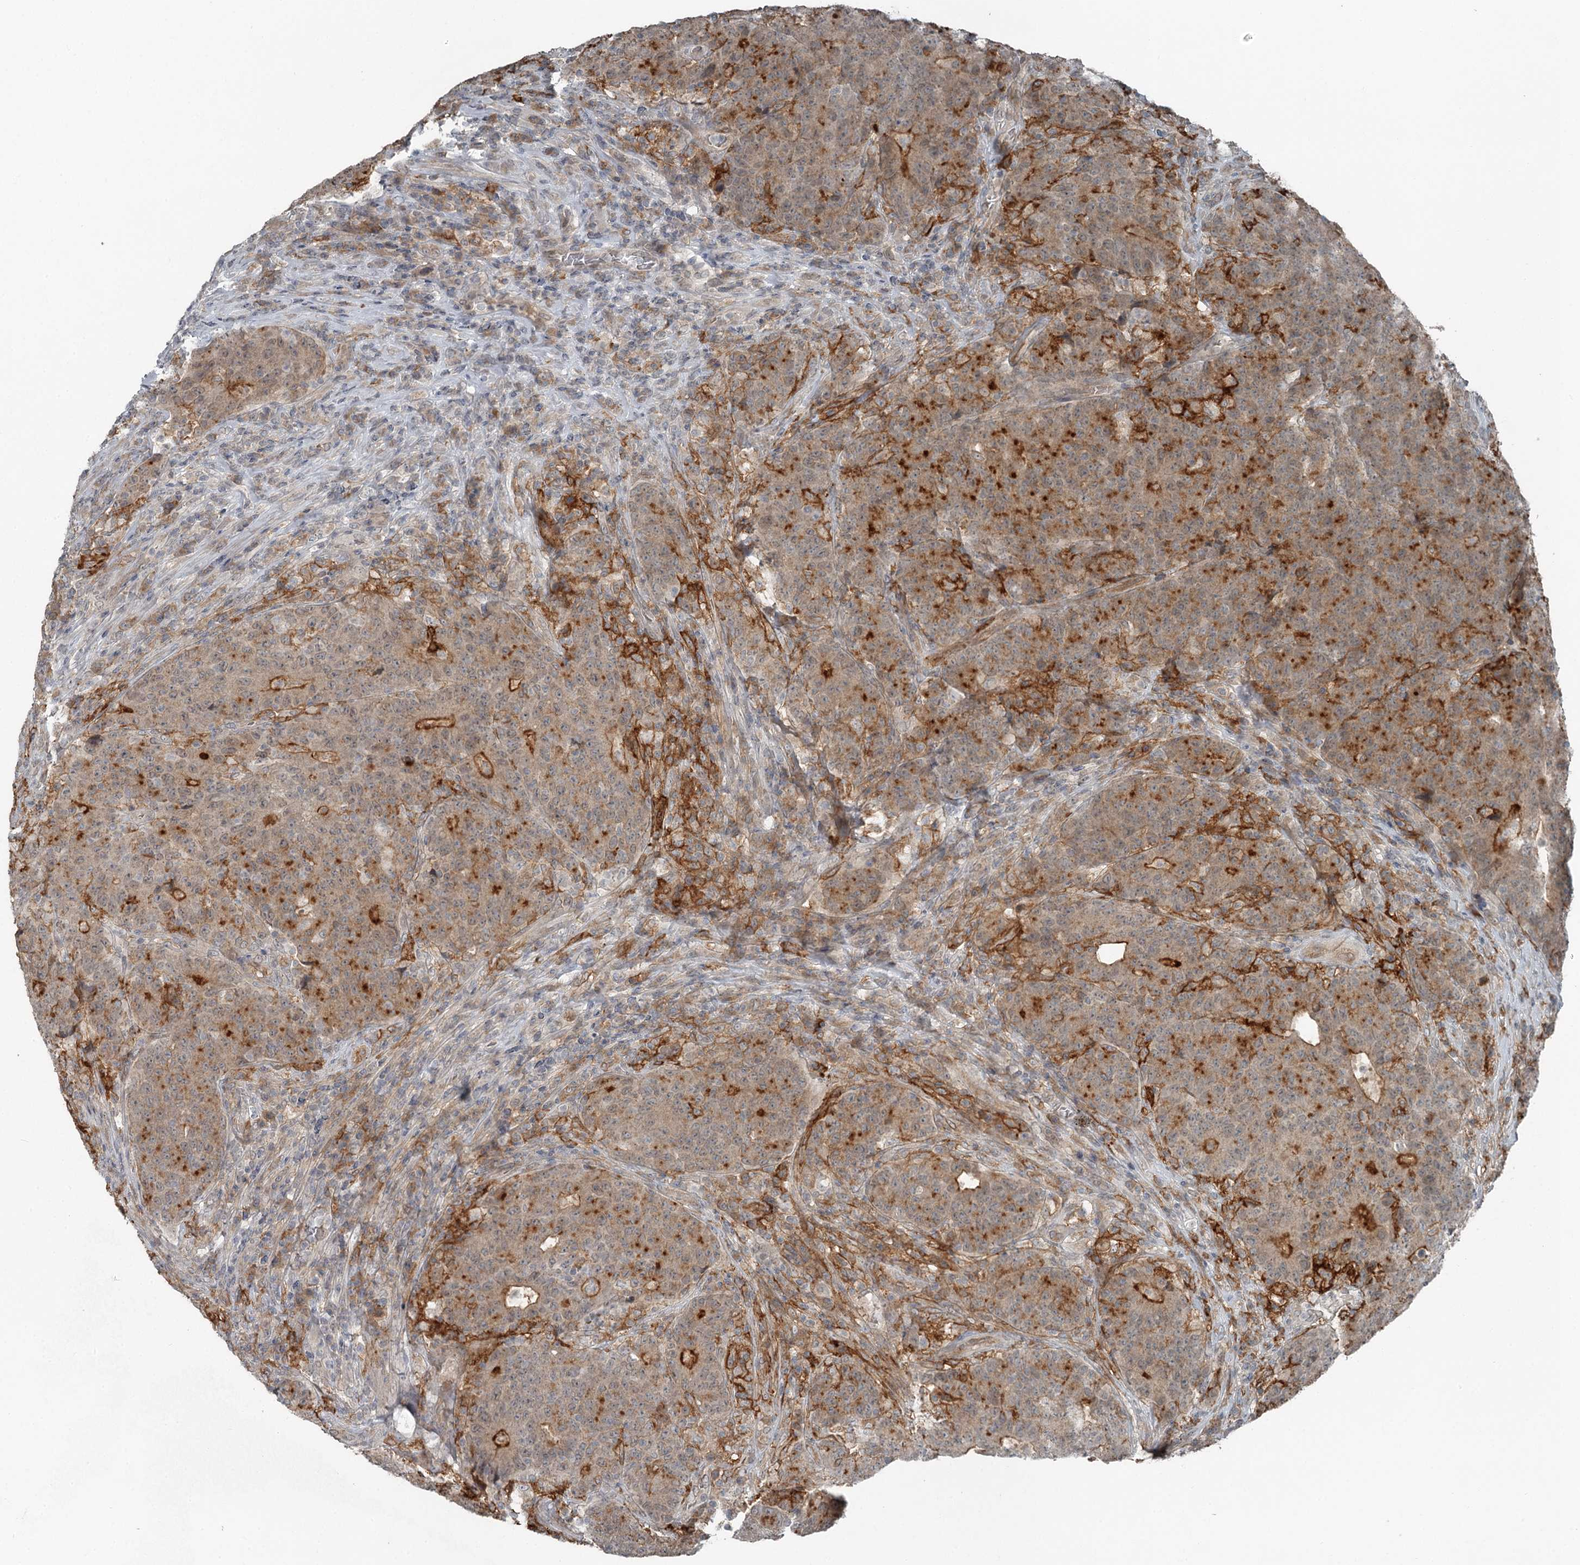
{"staining": {"intensity": "moderate", "quantity": "25%-75%", "location": "cytoplasmic/membranous"}, "tissue": "colorectal cancer", "cell_type": "Tumor cells", "image_type": "cancer", "snomed": [{"axis": "morphology", "description": "Adenocarcinoma, NOS"}, {"axis": "topography", "description": "Colon"}], "caption": "Brown immunohistochemical staining in adenocarcinoma (colorectal) demonstrates moderate cytoplasmic/membranous expression in about 25%-75% of tumor cells. The protein of interest is stained brown, and the nuclei are stained in blue (DAB (3,3'-diaminobenzidine) IHC with brightfield microscopy, high magnification).", "gene": "SLC39A8", "patient": {"sex": "female", "age": 75}}